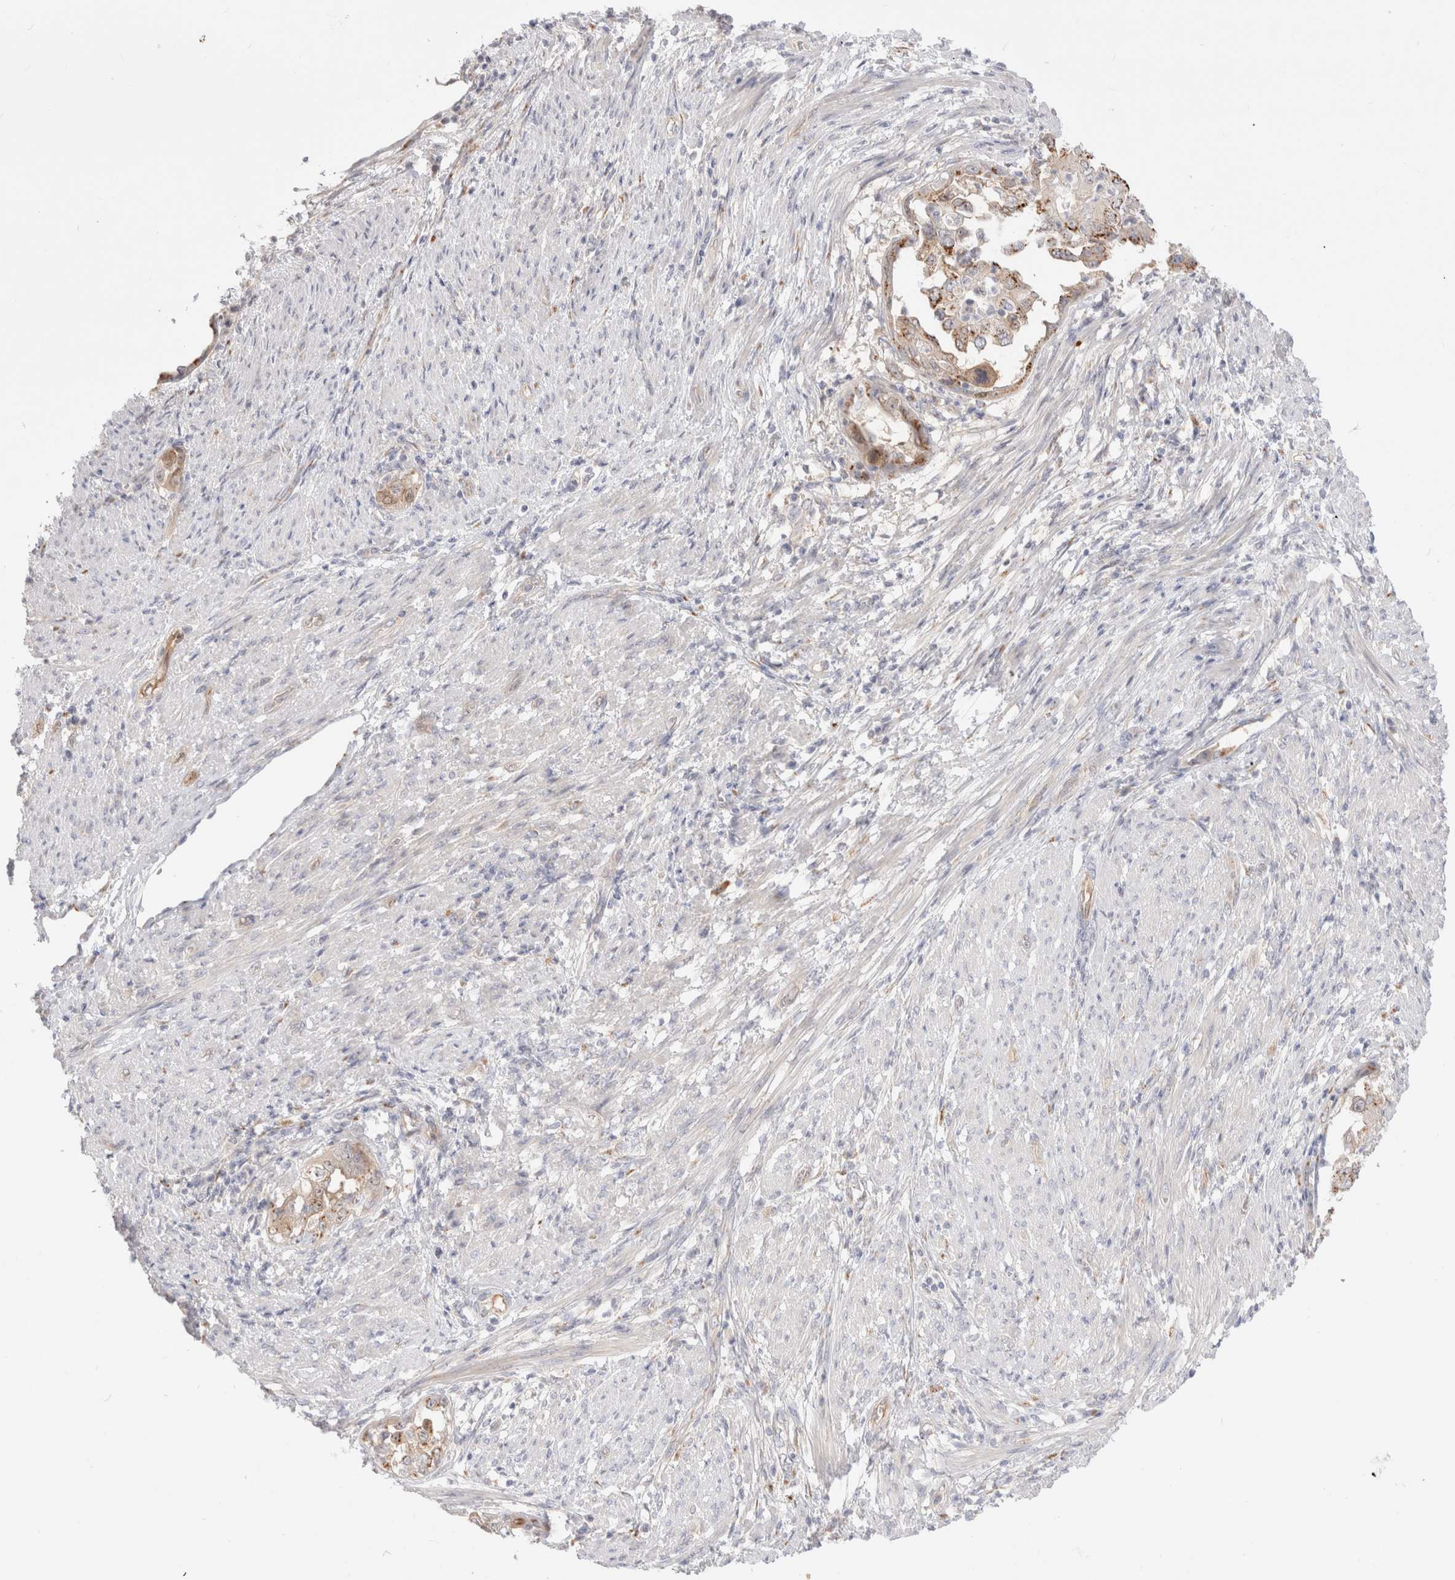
{"staining": {"intensity": "moderate", "quantity": "25%-75%", "location": "cytoplasmic/membranous"}, "tissue": "endometrial cancer", "cell_type": "Tumor cells", "image_type": "cancer", "snomed": [{"axis": "morphology", "description": "Adenocarcinoma, NOS"}, {"axis": "topography", "description": "Endometrium"}], "caption": "Immunohistochemical staining of adenocarcinoma (endometrial) demonstrates medium levels of moderate cytoplasmic/membranous protein staining in approximately 25%-75% of tumor cells.", "gene": "EFCAB13", "patient": {"sex": "female", "age": 85}}